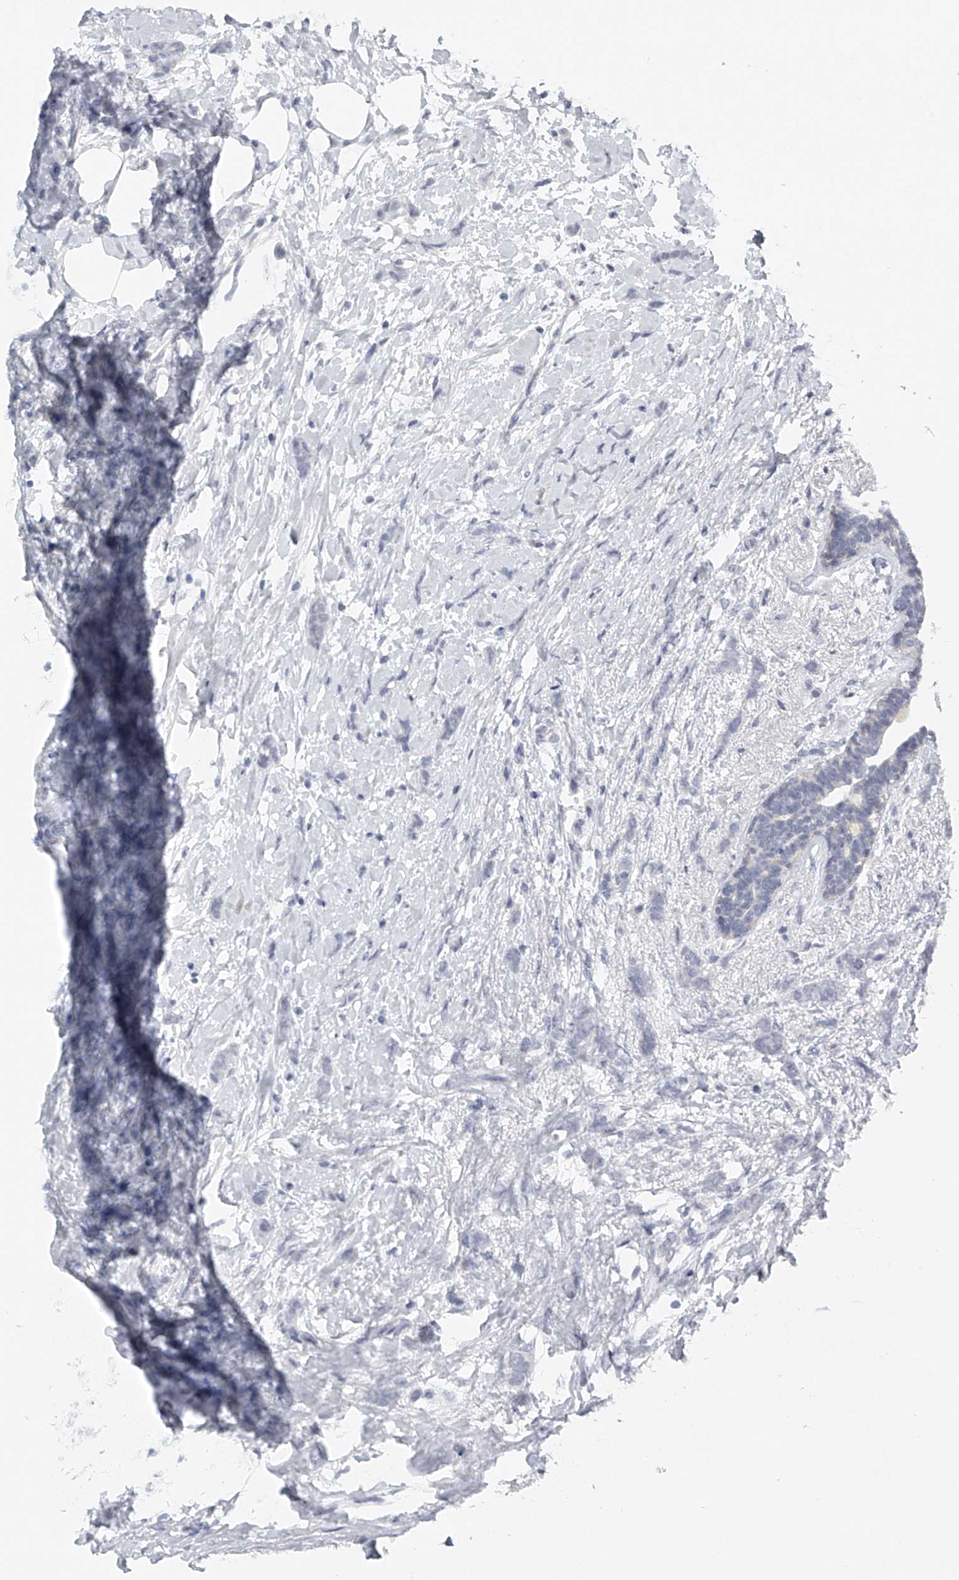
{"staining": {"intensity": "negative", "quantity": "none", "location": "none"}, "tissue": "breast cancer", "cell_type": "Tumor cells", "image_type": "cancer", "snomed": [{"axis": "morphology", "description": "Lobular carcinoma, in situ"}, {"axis": "morphology", "description": "Lobular carcinoma"}, {"axis": "topography", "description": "Breast"}], "caption": "DAB (3,3'-diaminobenzidine) immunohistochemical staining of breast cancer (lobular carcinoma) shows no significant positivity in tumor cells.", "gene": "FAT2", "patient": {"sex": "female", "age": 41}}